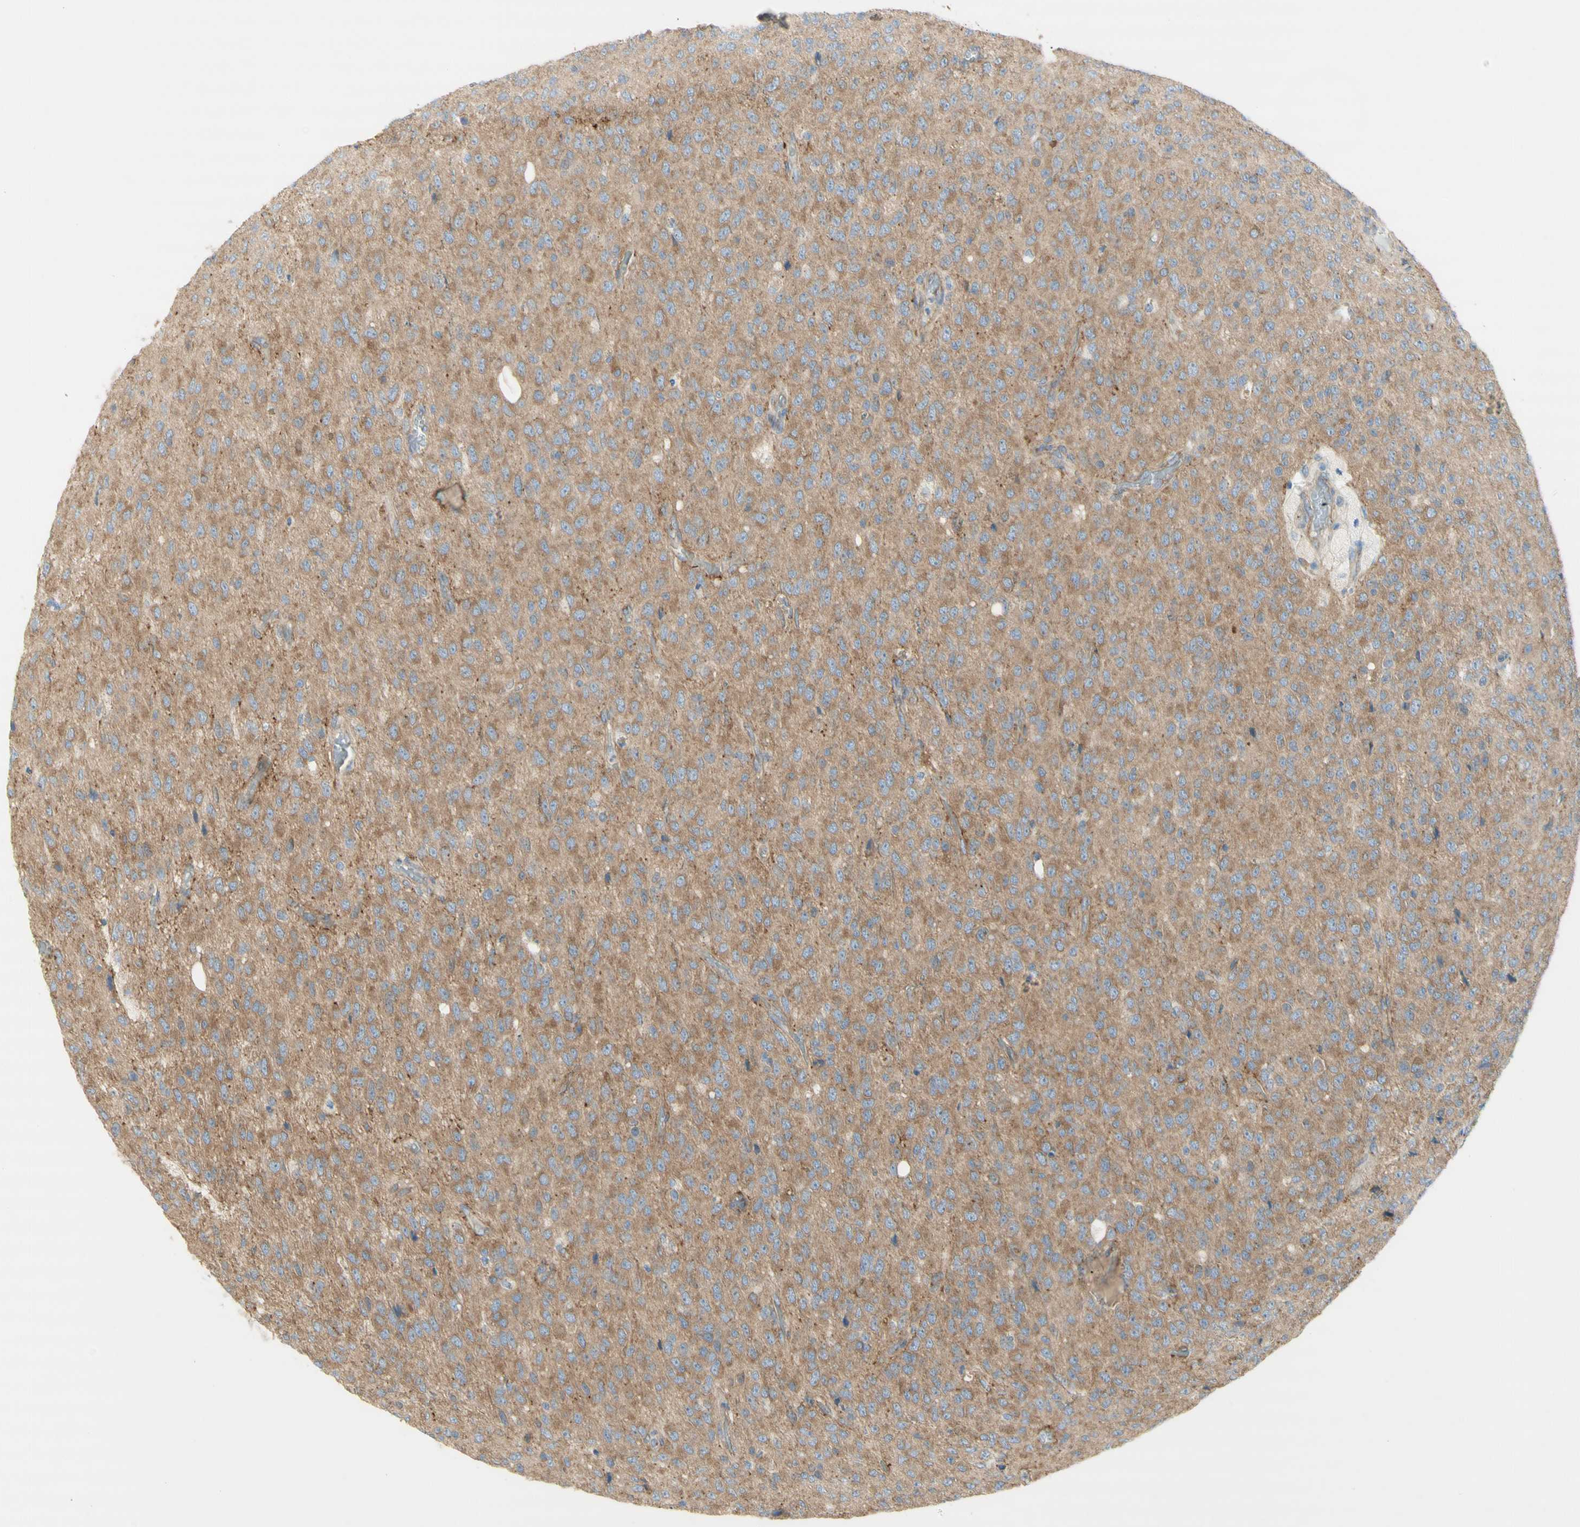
{"staining": {"intensity": "weak", "quantity": "<25%", "location": "none"}, "tissue": "glioma", "cell_type": "Tumor cells", "image_type": "cancer", "snomed": [{"axis": "morphology", "description": "Glioma, malignant, High grade"}, {"axis": "topography", "description": "pancreas cauda"}], "caption": "This is an IHC micrograph of malignant glioma (high-grade). There is no expression in tumor cells.", "gene": "DYNC1H1", "patient": {"sex": "male", "age": 60}}